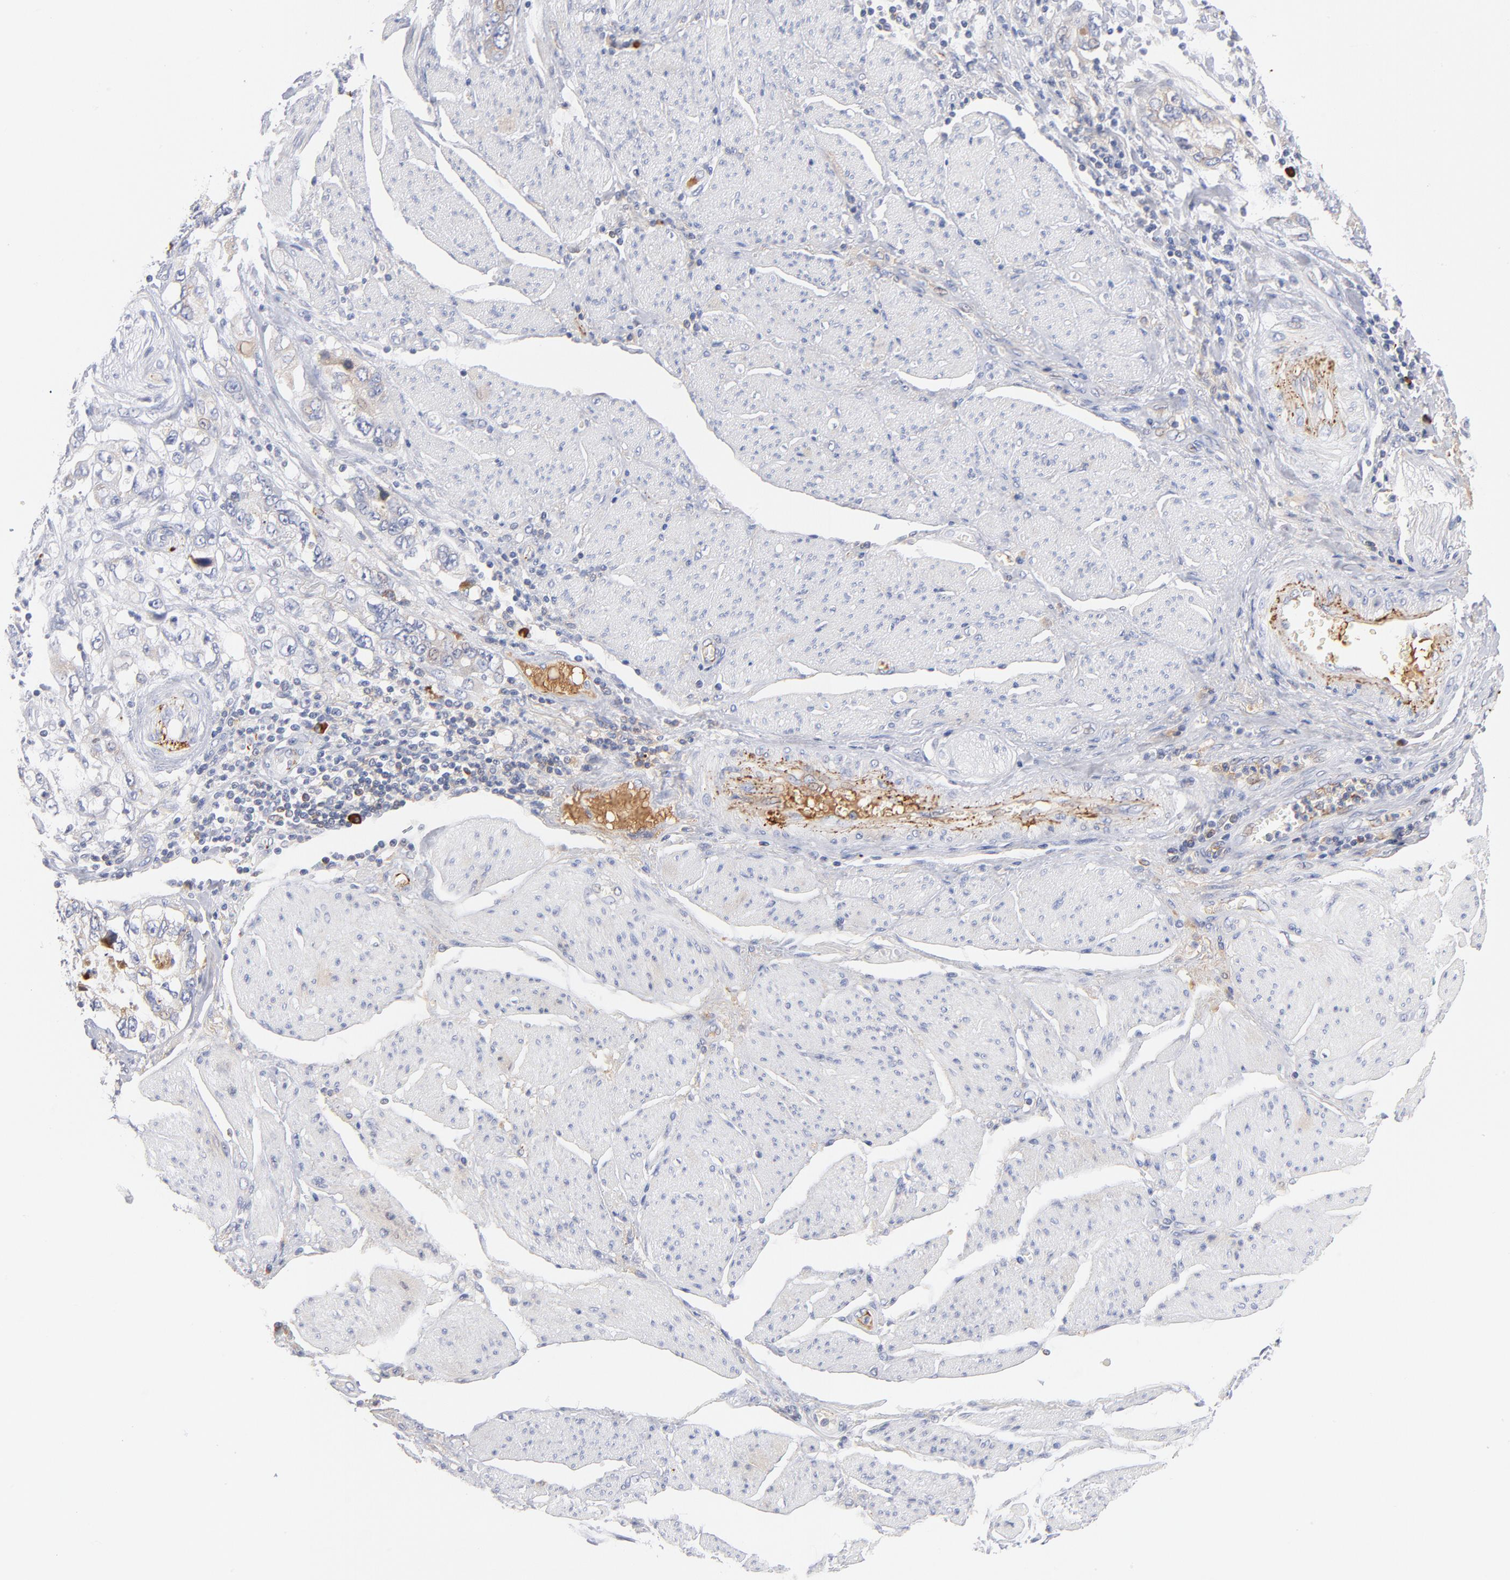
{"staining": {"intensity": "negative", "quantity": "none", "location": "none"}, "tissue": "stomach cancer", "cell_type": "Tumor cells", "image_type": "cancer", "snomed": [{"axis": "morphology", "description": "Adenocarcinoma, NOS"}, {"axis": "topography", "description": "Pancreas"}, {"axis": "topography", "description": "Stomach, upper"}], "caption": "Histopathology image shows no significant protein positivity in tumor cells of stomach cancer.", "gene": "PLAT", "patient": {"sex": "male", "age": 77}}